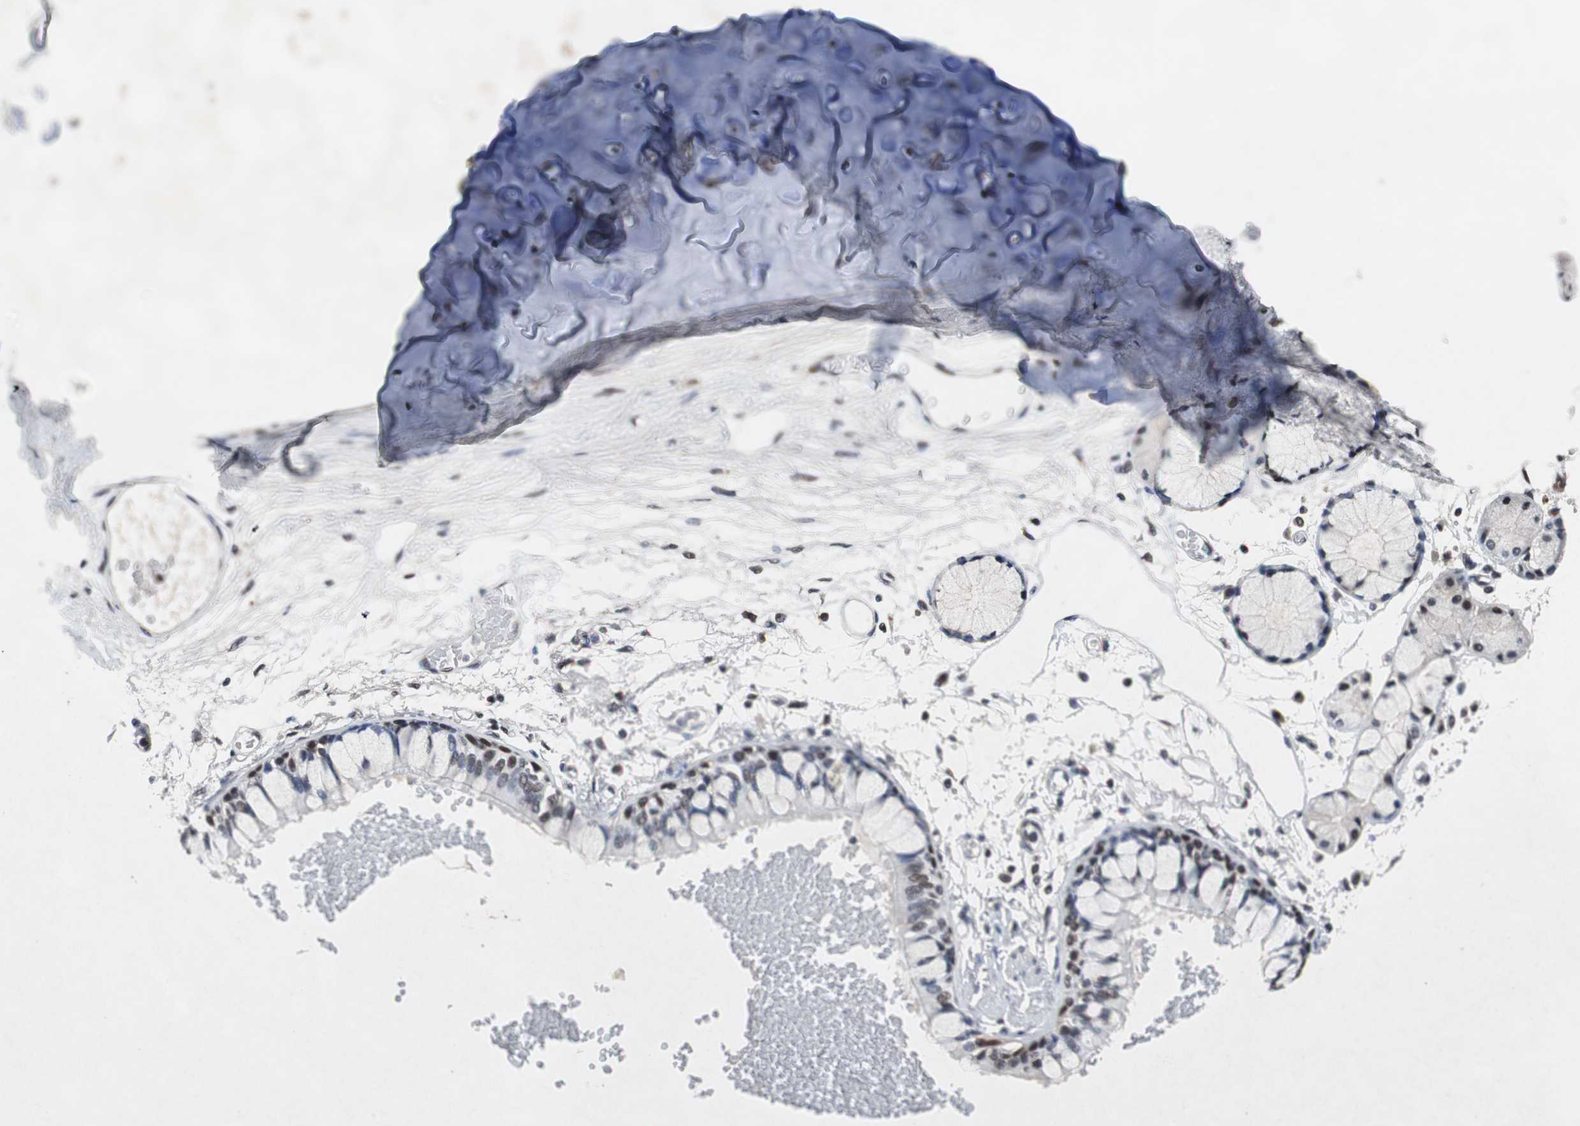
{"staining": {"intensity": "negative", "quantity": "none", "location": "none"}, "tissue": "adipose tissue", "cell_type": "Adipocytes", "image_type": "normal", "snomed": [{"axis": "morphology", "description": "Normal tissue, NOS"}, {"axis": "topography", "description": "Cartilage tissue"}, {"axis": "topography", "description": "Bronchus"}], "caption": "IHC of normal adipose tissue reveals no staining in adipocytes.", "gene": "TP63", "patient": {"sex": "female", "age": 73}}